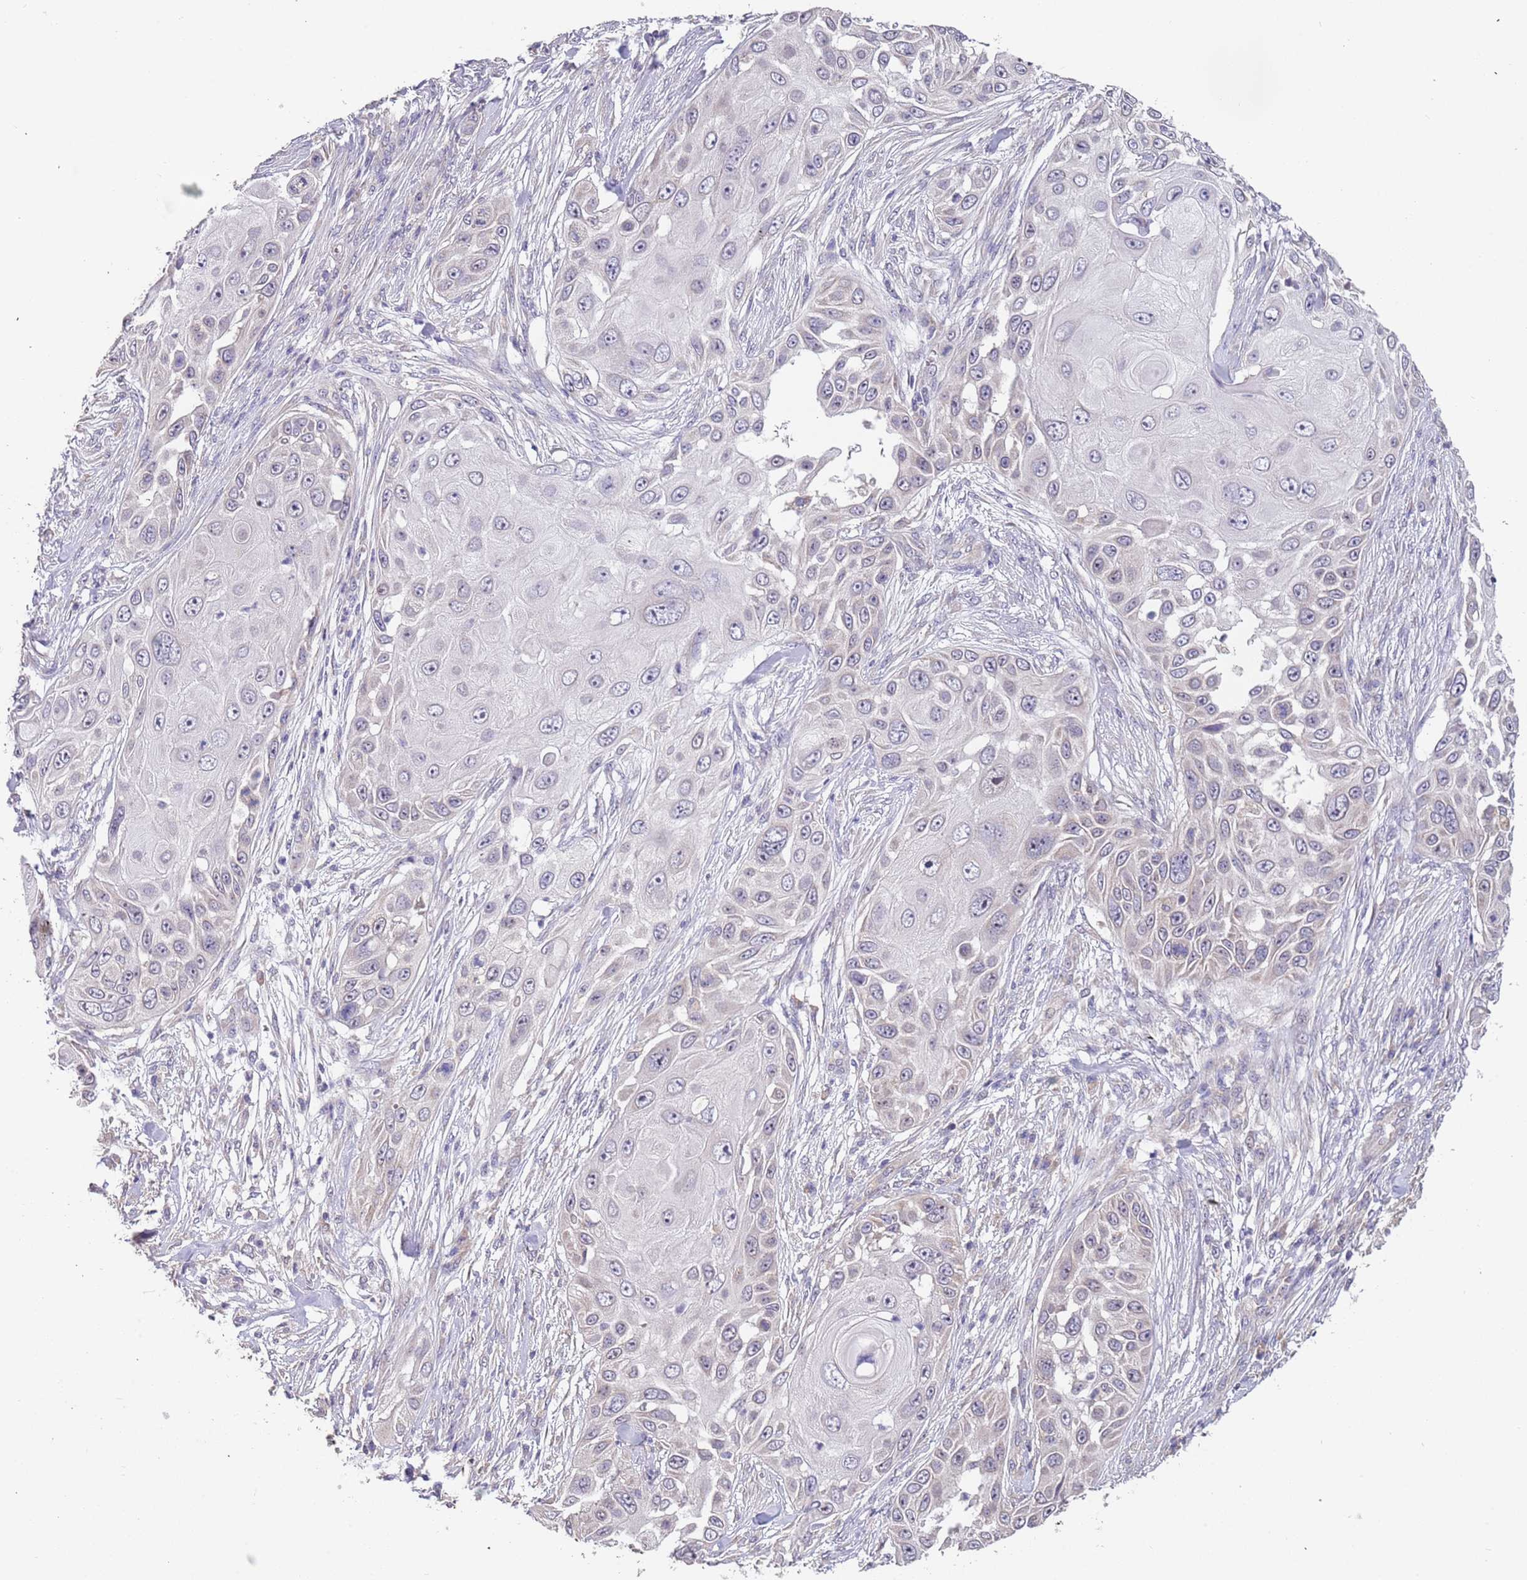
{"staining": {"intensity": "negative", "quantity": "none", "location": "none"}, "tissue": "skin cancer", "cell_type": "Tumor cells", "image_type": "cancer", "snomed": [{"axis": "morphology", "description": "Squamous cell carcinoma, NOS"}, {"axis": "topography", "description": "Skin"}], "caption": "This is an immunohistochemistry (IHC) histopathology image of human skin squamous cell carcinoma. There is no staining in tumor cells.", "gene": "TMEM64", "patient": {"sex": "female", "age": 44}}